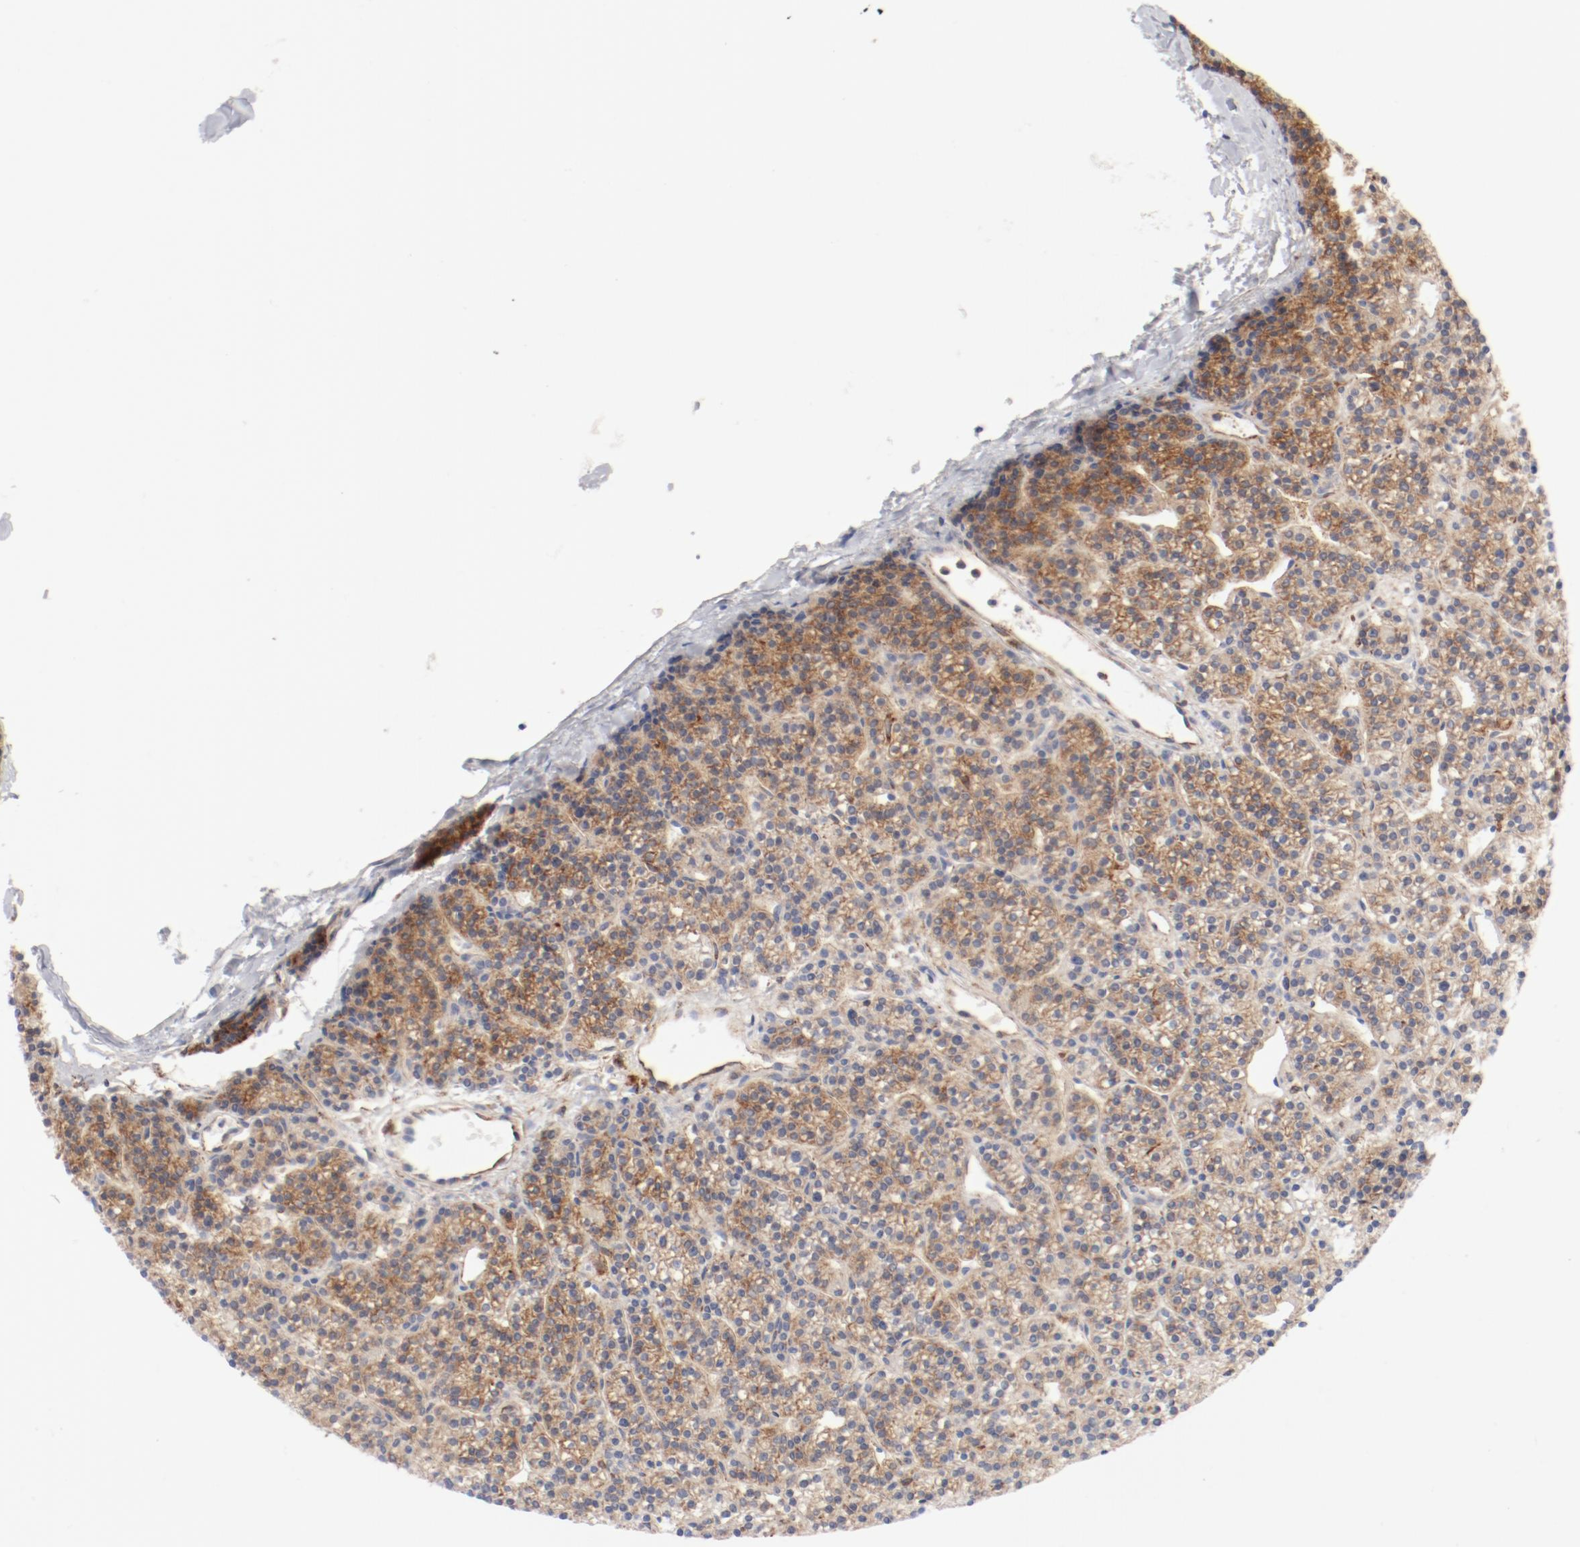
{"staining": {"intensity": "moderate", "quantity": ">75%", "location": "cytoplasmic/membranous"}, "tissue": "parathyroid gland", "cell_type": "Glandular cells", "image_type": "normal", "snomed": [{"axis": "morphology", "description": "Normal tissue, NOS"}, {"axis": "topography", "description": "Parathyroid gland"}], "caption": "The immunohistochemical stain highlights moderate cytoplasmic/membranous expression in glandular cells of unremarkable parathyroid gland. The protein of interest is stained brown, and the nuclei are stained in blue (DAB (3,3'-diaminobenzidine) IHC with brightfield microscopy, high magnification).", "gene": "PDPK1", "patient": {"sex": "female", "age": 50}}